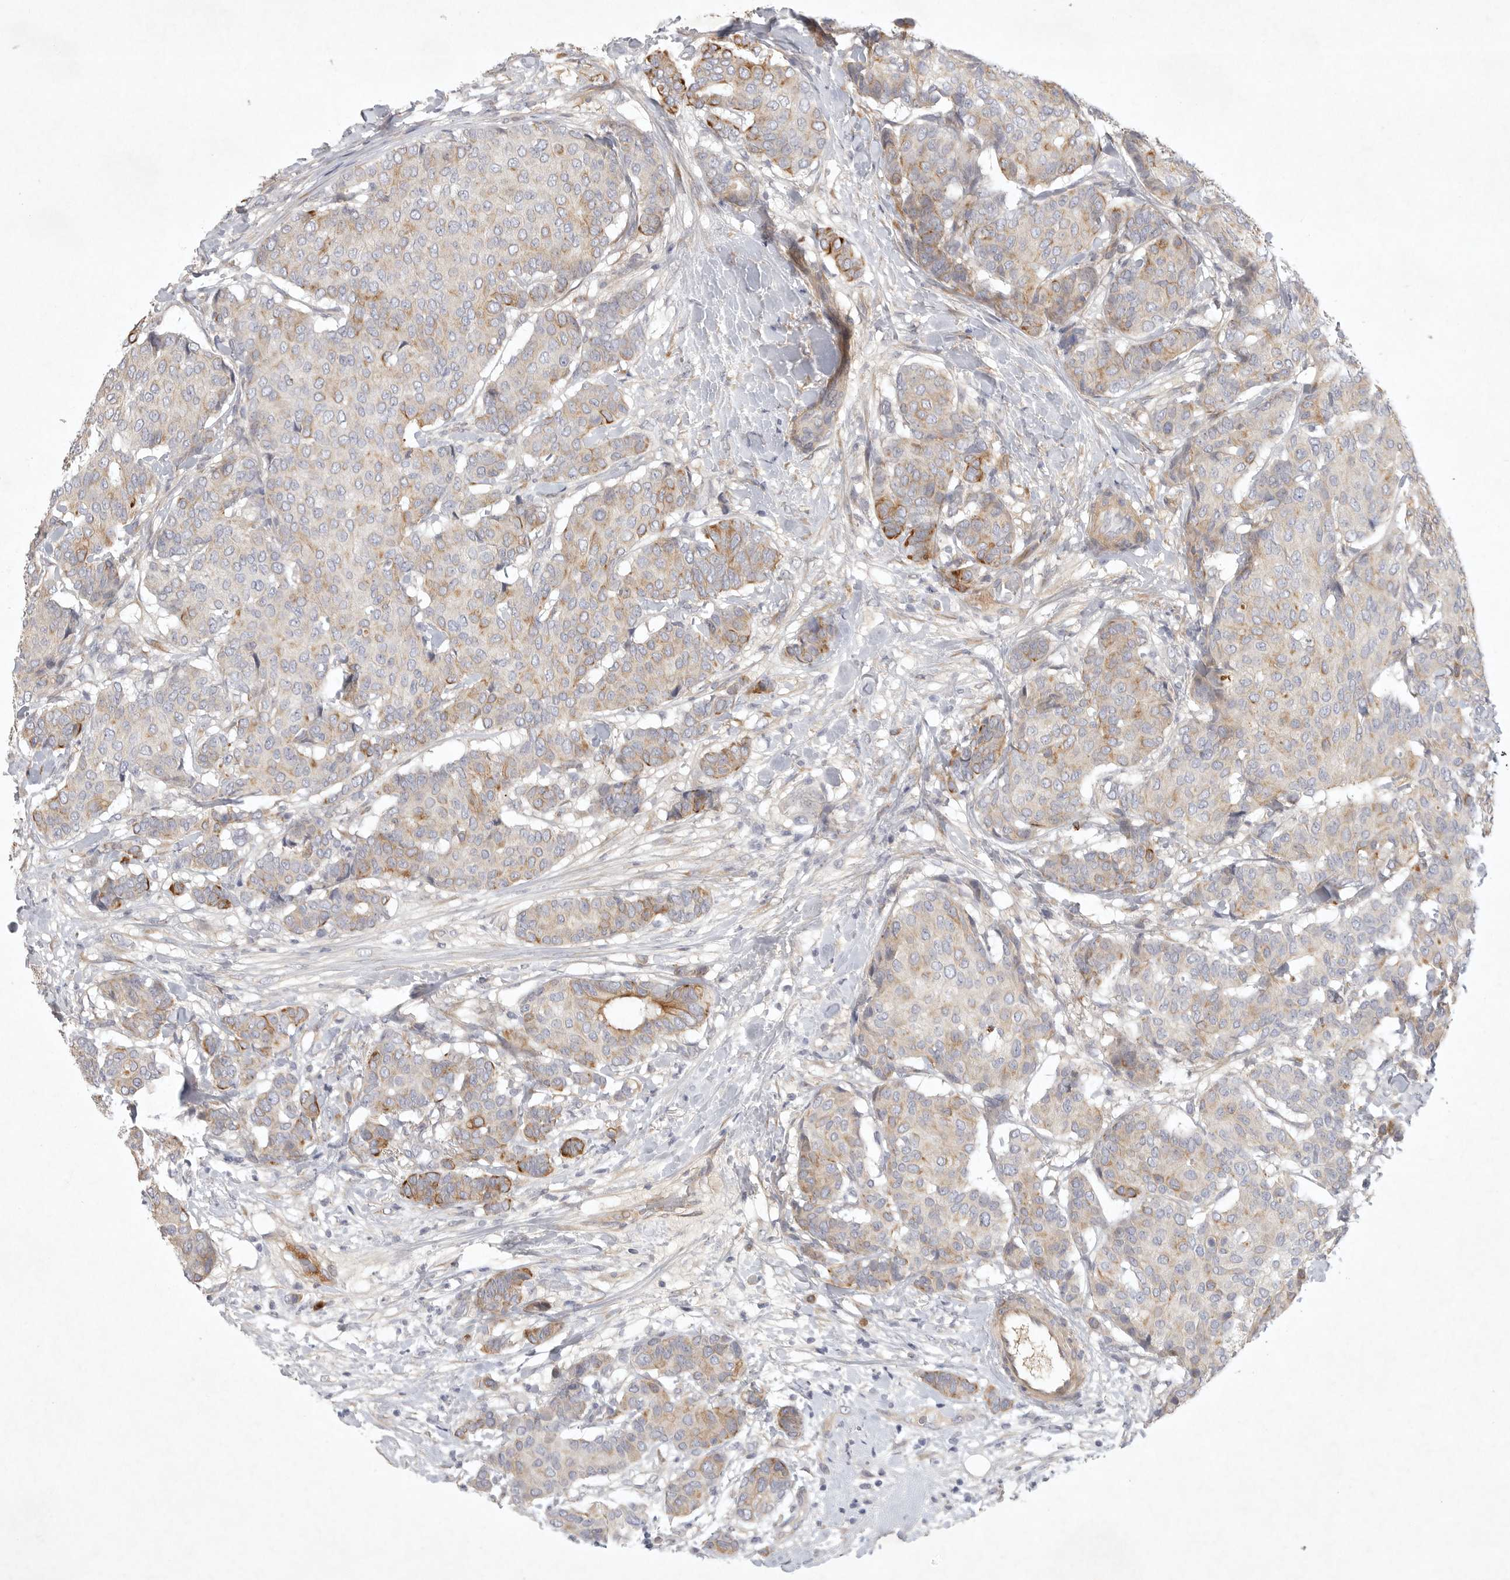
{"staining": {"intensity": "moderate", "quantity": "25%-75%", "location": "cytoplasmic/membranous"}, "tissue": "breast cancer", "cell_type": "Tumor cells", "image_type": "cancer", "snomed": [{"axis": "morphology", "description": "Duct carcinoma"}, {"axis": "topography", "description": "Breast"}], "caption": "This is a micrograph of IHC staining of breast intraductal carcinoma, which shows moderate staining in the cytoplasmic/membranous of tumor cells.", "gene": "BZW2", "patient": {"sex": "female", "age": 75}}